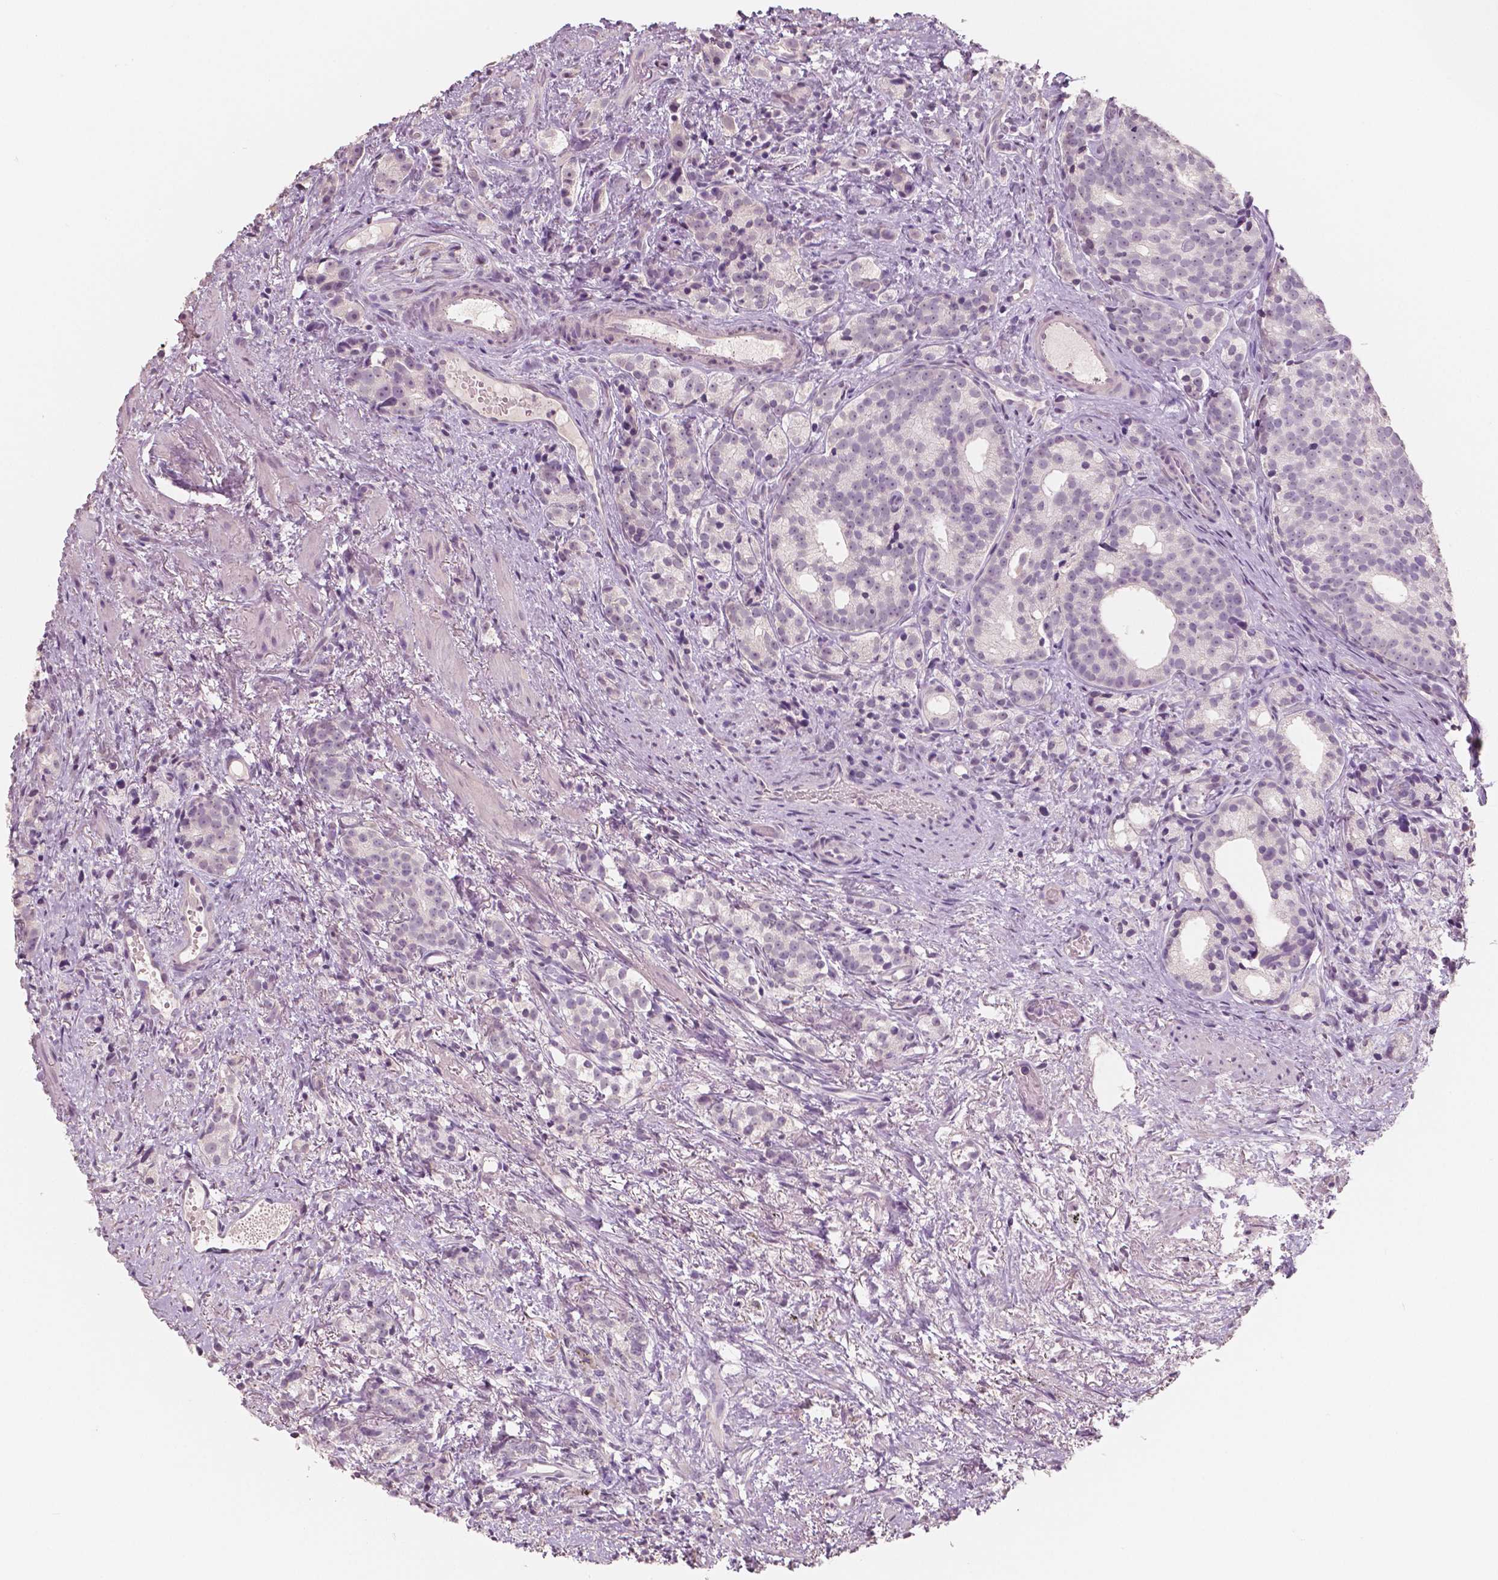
{"staining": {"intensity": "negative", "quantity": "none", "location": "none"}, "tissue": "prostate cancer", "cell_type": "Tumor cells", "image_type": "cancer", "snomed": [{"axis": "morphology", "description": "Adenocarcinoma, High grade"}, {"axis": "topography", "description": "Prostate"}], "caption": "Immunohistochemistry (IHC) of human prostate cancer reveals no positivity in tumor cells.", "gene": "NECAB1", "patient": {"sex": "male", "age": 53}}